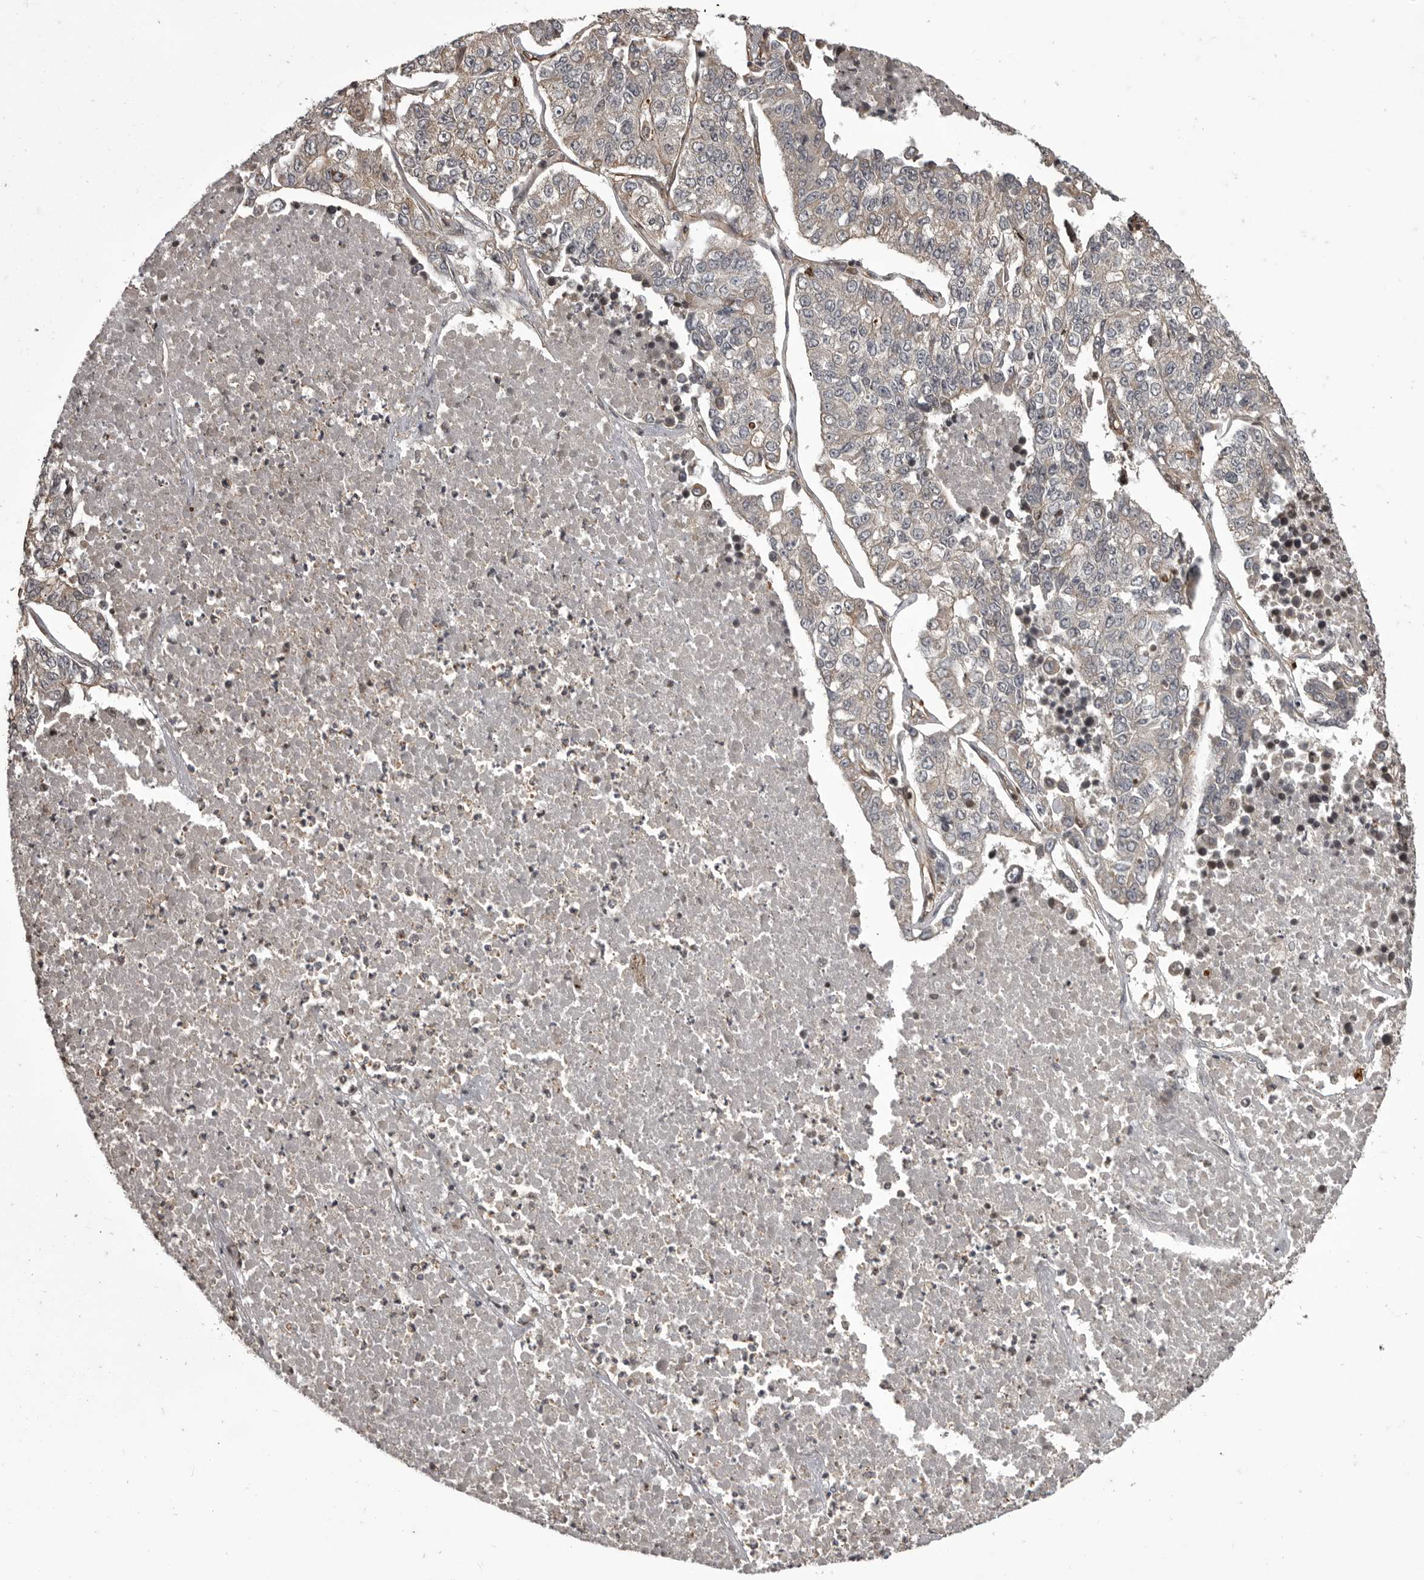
{"staining": {"intensity": "weak", "quantity": "<25%", "location": "cytoplasmic/membranous"}, "tissue": "lung cancer", "cell_type": "Tumor cells", "image_type": "cancer", "snomed": [{"axis": "morphology", "description": "Adenocarcinoma, NOS"}, {"axis": "topography", "description": "Lung"}], "caption": "Tumor cells are negative for protein expression in human adenocarcinoma (lung).", "gene": "DNAJC8", "patient": {"sex": "male", "age": 49}}